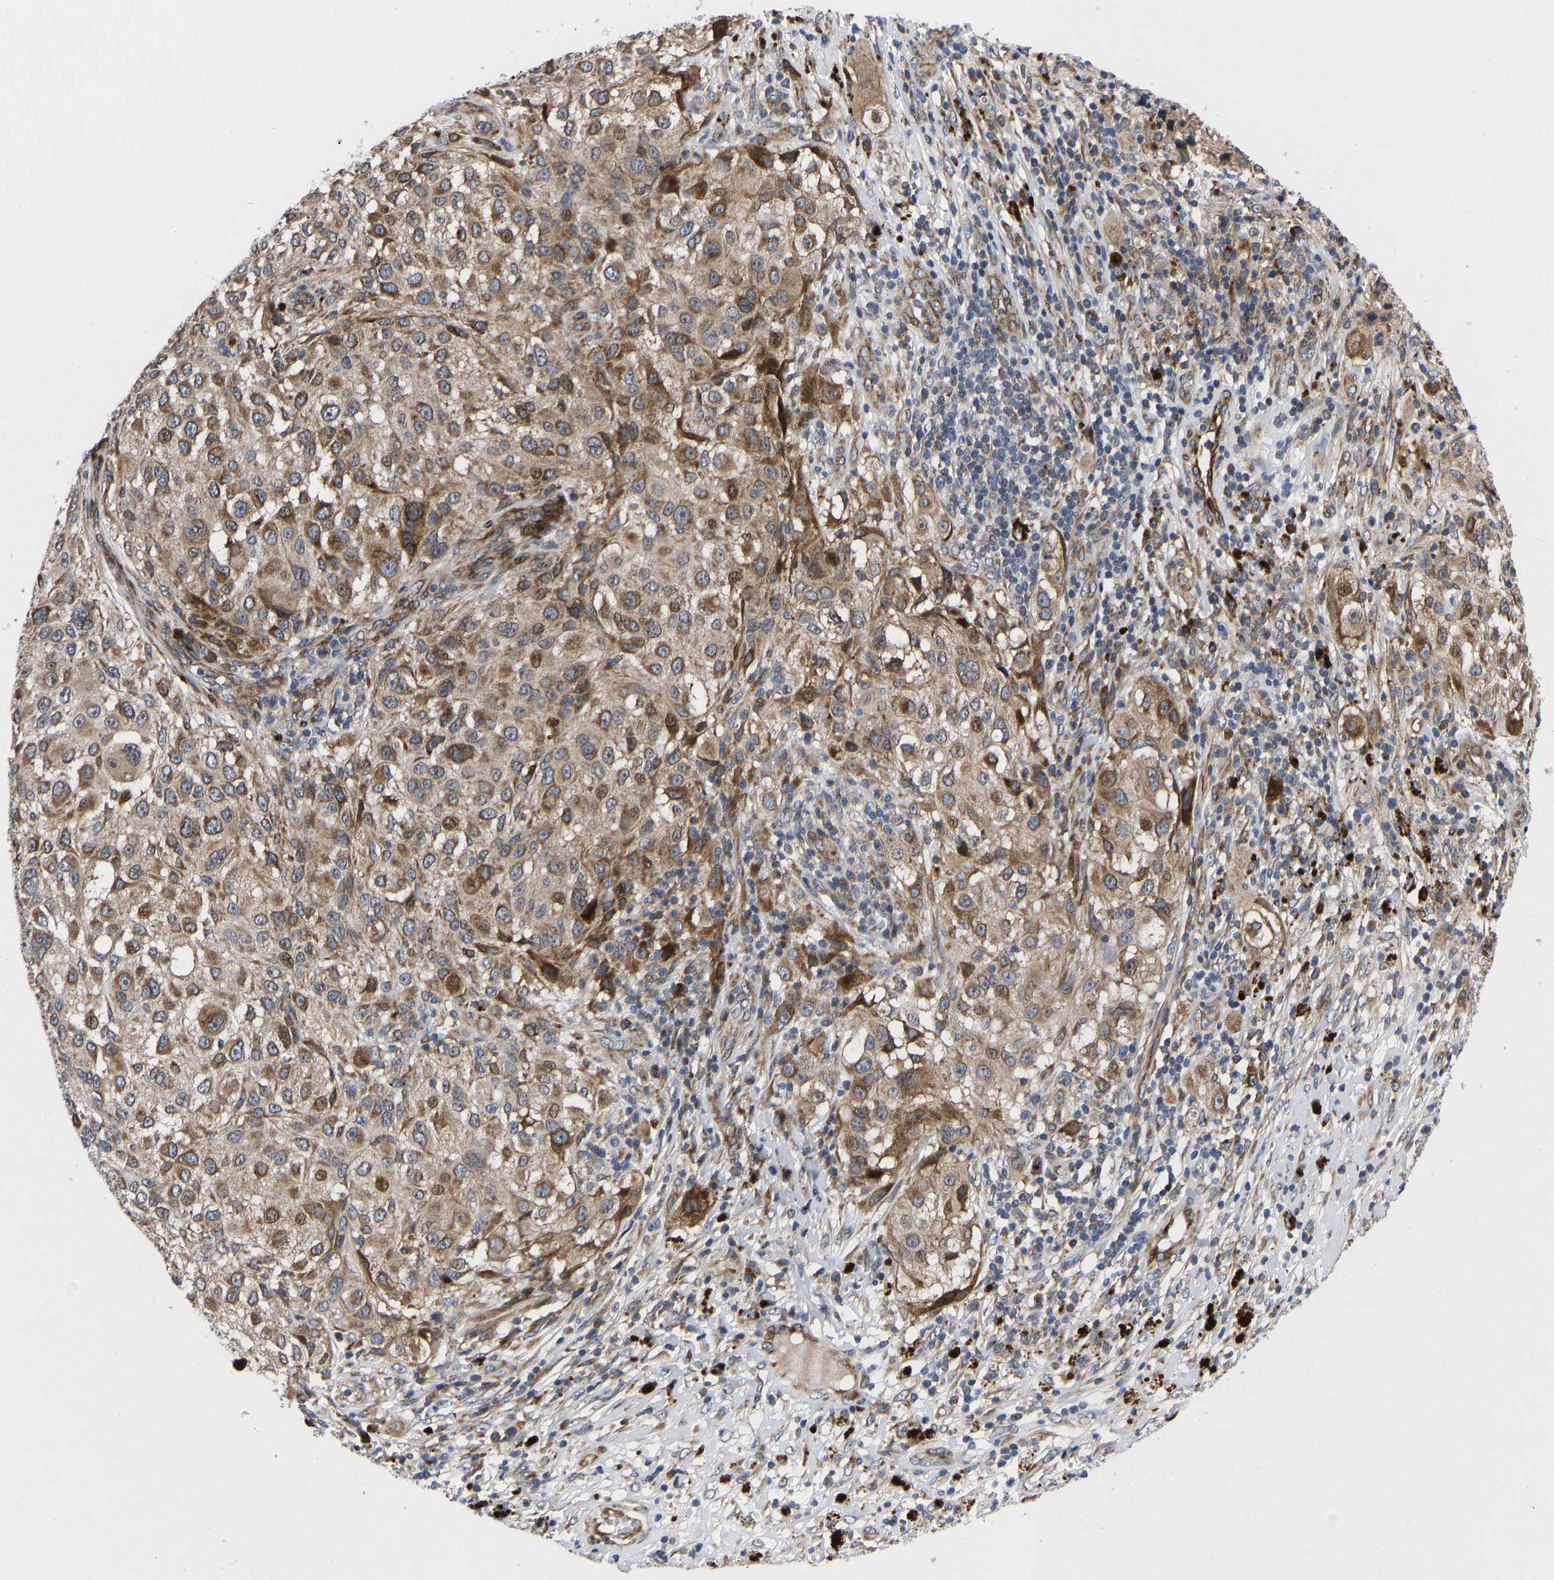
{"staining": {"intensity": "moderate", "quantity": ">75%", "location": "cytoplasmic/membranous"}, "tissue": "melanoma", "cell_type": "Tumor cells", "image_type": "cancer", "snomed": [{"axis": "morphology", "description": "Necrosis, NOS"}, {"axis": "morphology", "description": "Malignant melanoma, NOS"}, {"axis": "topography", "description": "Skin"}], "caption": "Human melanoma stained with a protein marker exhibits moderate staining in tumor cells.", "gene": "TMEM38B", "patient": {"sex": "female", "age": 87}}